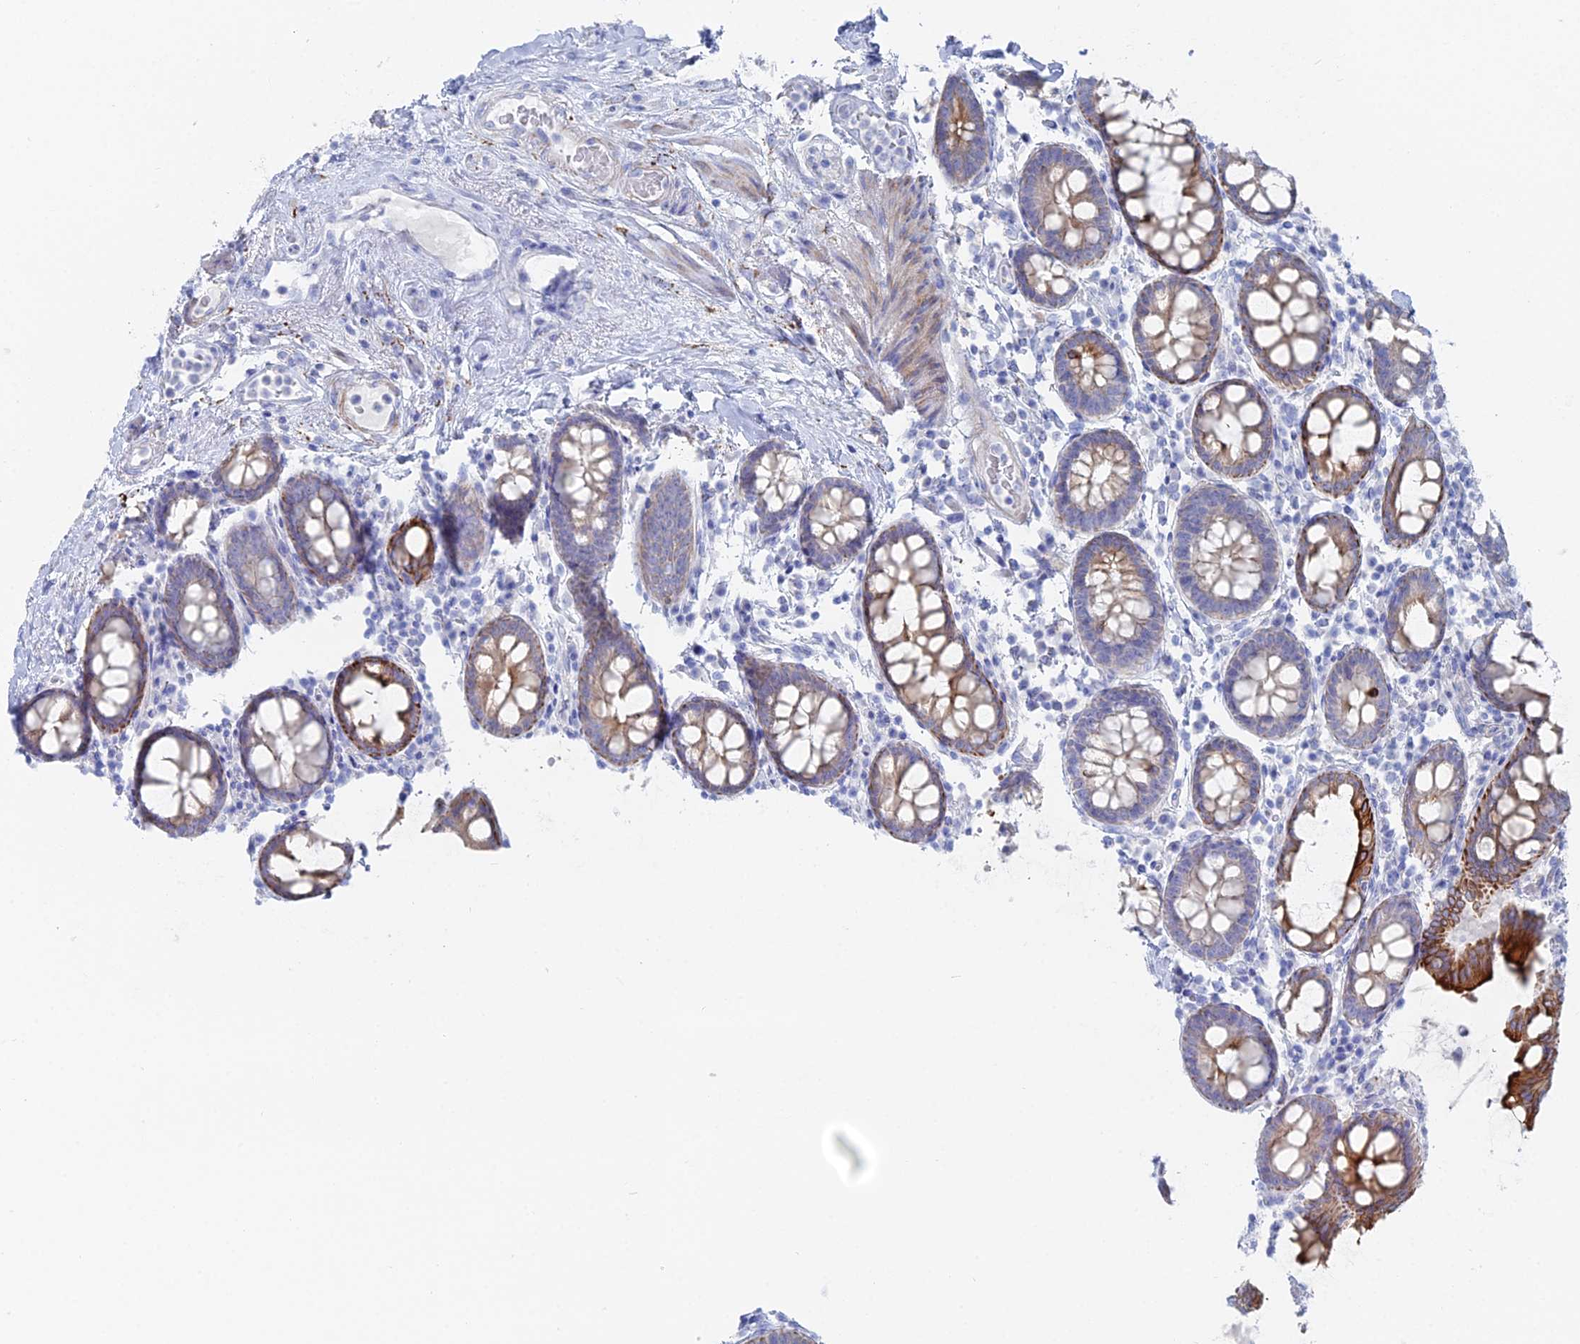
{"staining": {"intensity": "negative", "quantity": "none", "location": "none"}, "tissue": "colon", "cell_type": "Endothelial cells", "image_type": "normal", "snomed": [{"axis": "morphology", "description": "Normal tissue, NOS"}, {"axis": "topography", "description": "Colon"}], "caption": "Colon was stained to show a protein in brown. There is no significant positivity in endothelial cells. Brightfield microscopy of immunohistochemistry stained with DAB (brown) and hematoxylin (blue), captured at high magnification.", "gene": "DHX34", "patient": {"sex": "female", "age": 79}}